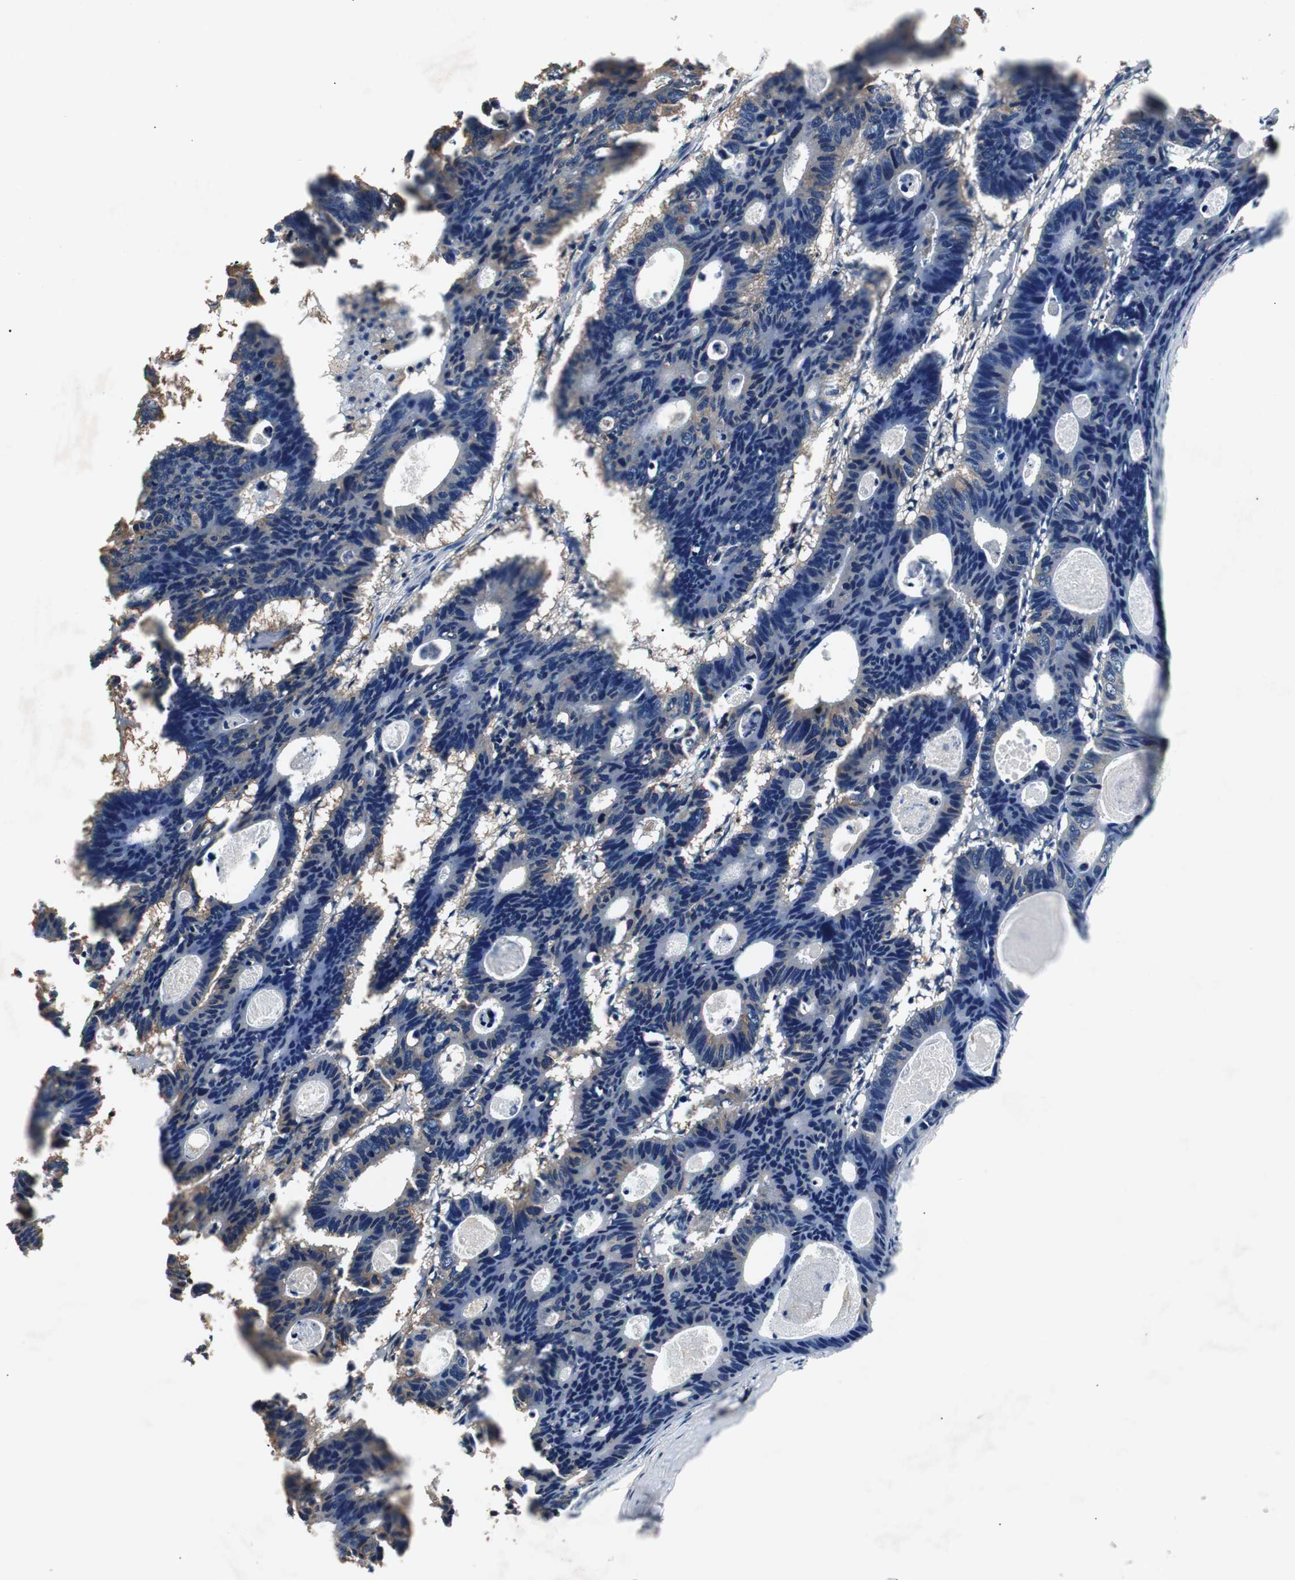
{"staining": {"intensity": "negative", "quantity": "none", "location": "none"}, "tissue": "colorectal cancer", "cell_type": "Tumor cells", "image_type": "cancer", "snomed": [{"axis": "morphology", "description": "Adenocarcinoma, NOS"}, {"axis": "topography", "description": "Colon"}], "caption": "The histopathology image displays no significant expression in tumor cells of colorectal adenocarcinoma.", "gene": "TNFRSF14", "patient": {"sex": "female", "age": 55}}